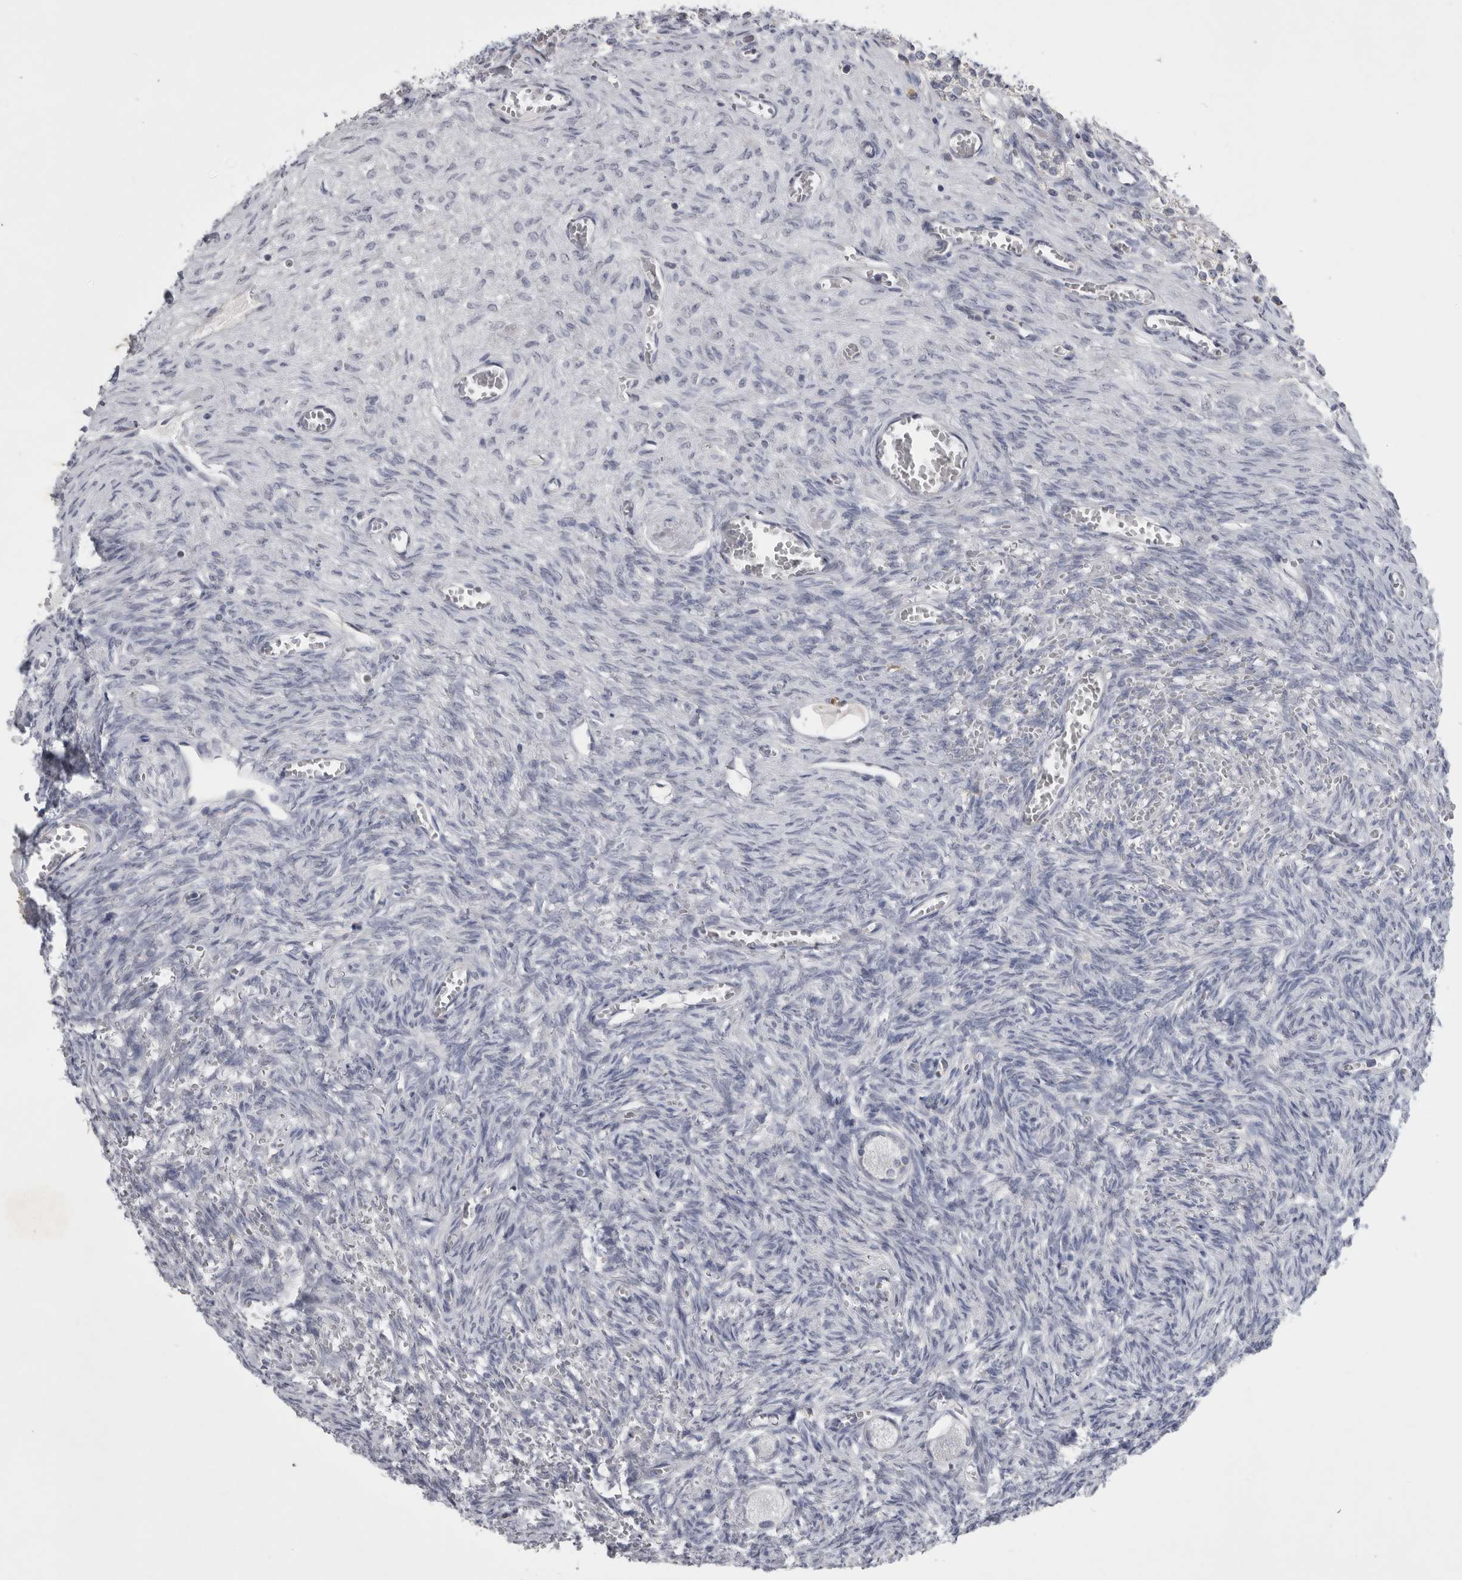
{"staining": {"intensity": "negative", "quantity": "none", "location": "none"}, "tissue": "ovary", "cell_type": "Follicle cells", "image_type": "normal", "snomed": [{"axis": "morphology", "description": "Normal tissue, NOS"}, {"axis": "topography", "description": "Ovary"}], "caption": "This is an immunohistochemistry image of benign ovary. There is no expression in follicle cells.", "gene": "FXYD7", "patient": {"sex": "female", "age": 27}}